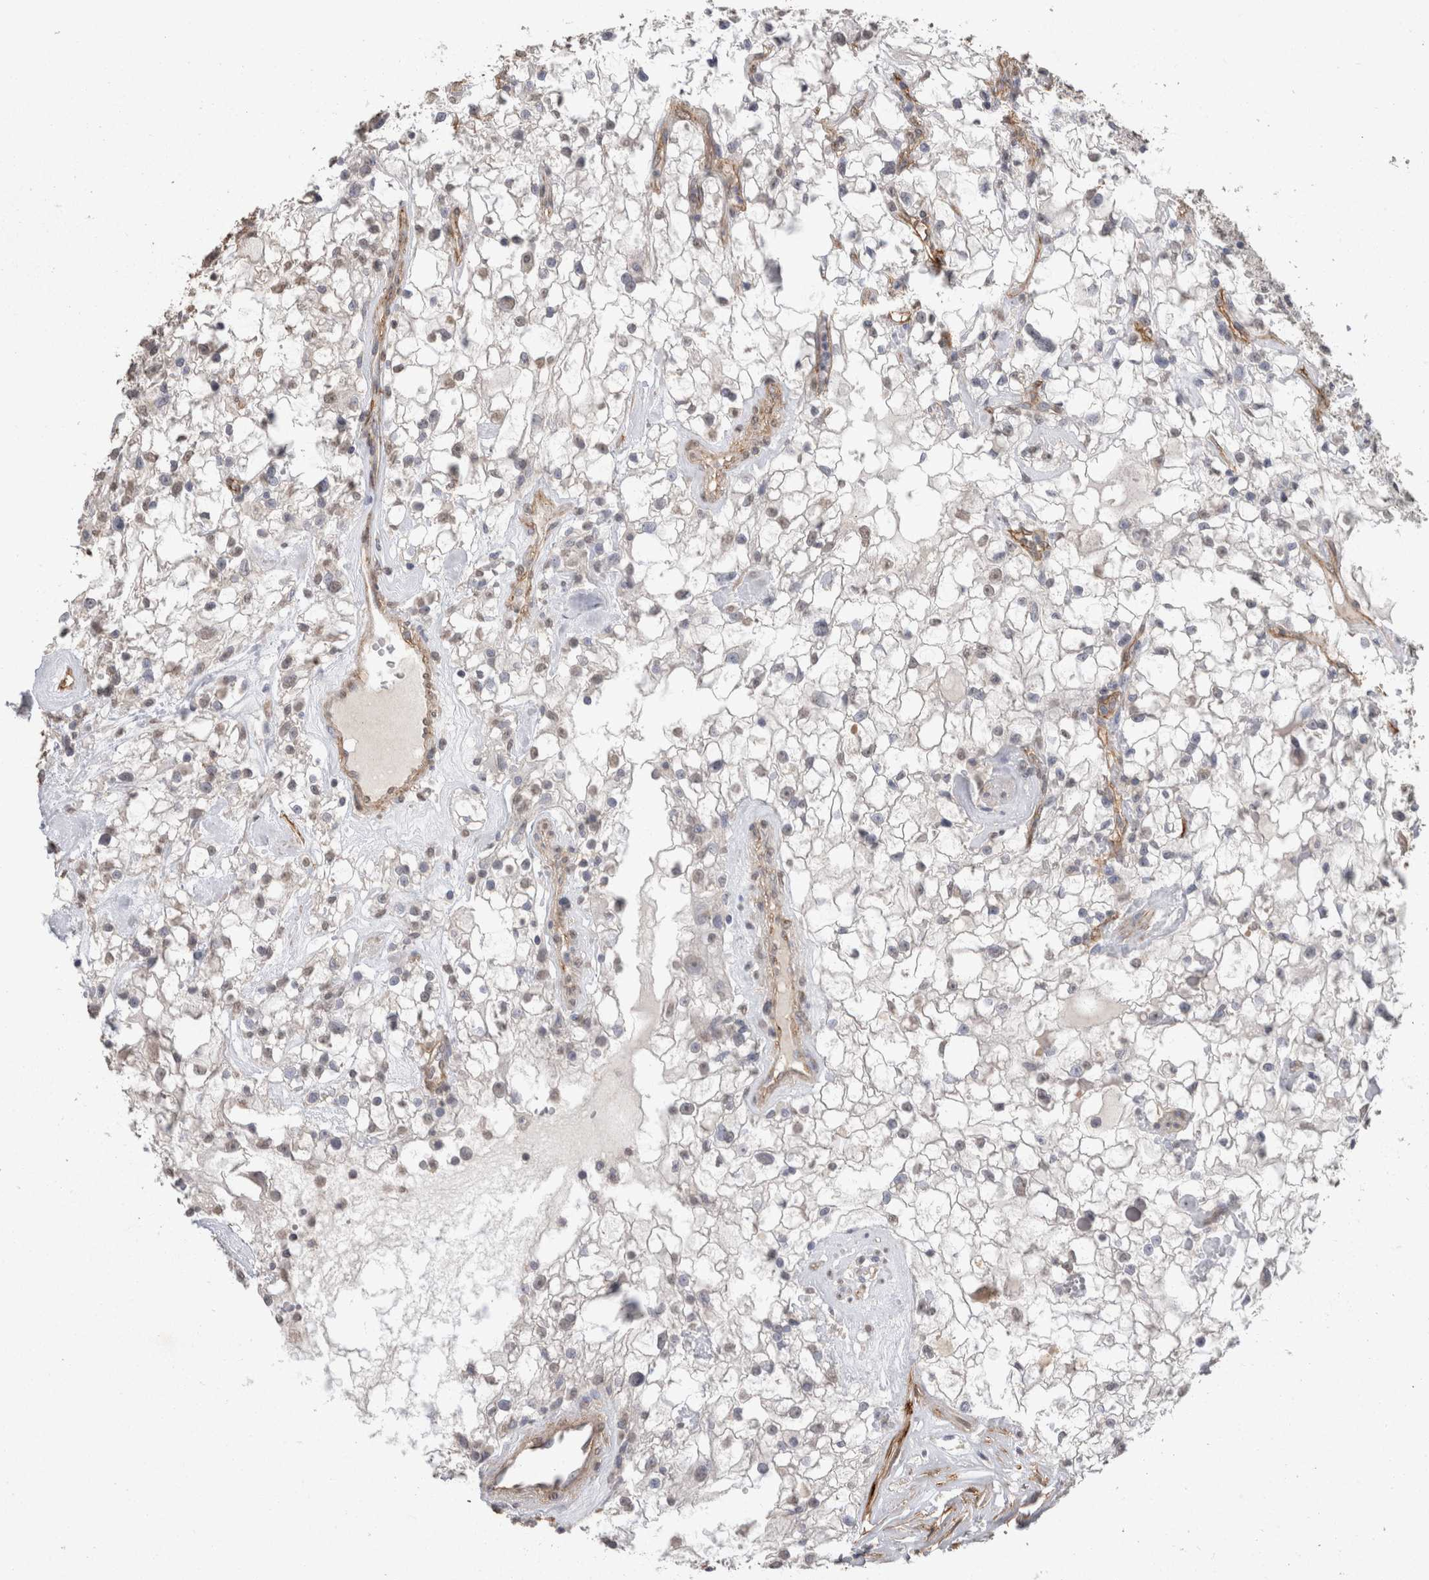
{"staining": {"intensity": "weak", "quantity": "<25%", "location": "nuclear"}, "tissue": "renal cancer", "cell_type": "Tumor cells", "image_type": "cancer", "snomed": [{"axis": "morphology", "description": "Adenocarcinoma, NOS"}, {"axis": "topography", "description": "Kidney"}], "caption": "There is no significant staining in tumor cells of renal cancer (adenocarcinoma).", "gene": "RECK", "patient": {"sex": "female", "age": 60}}